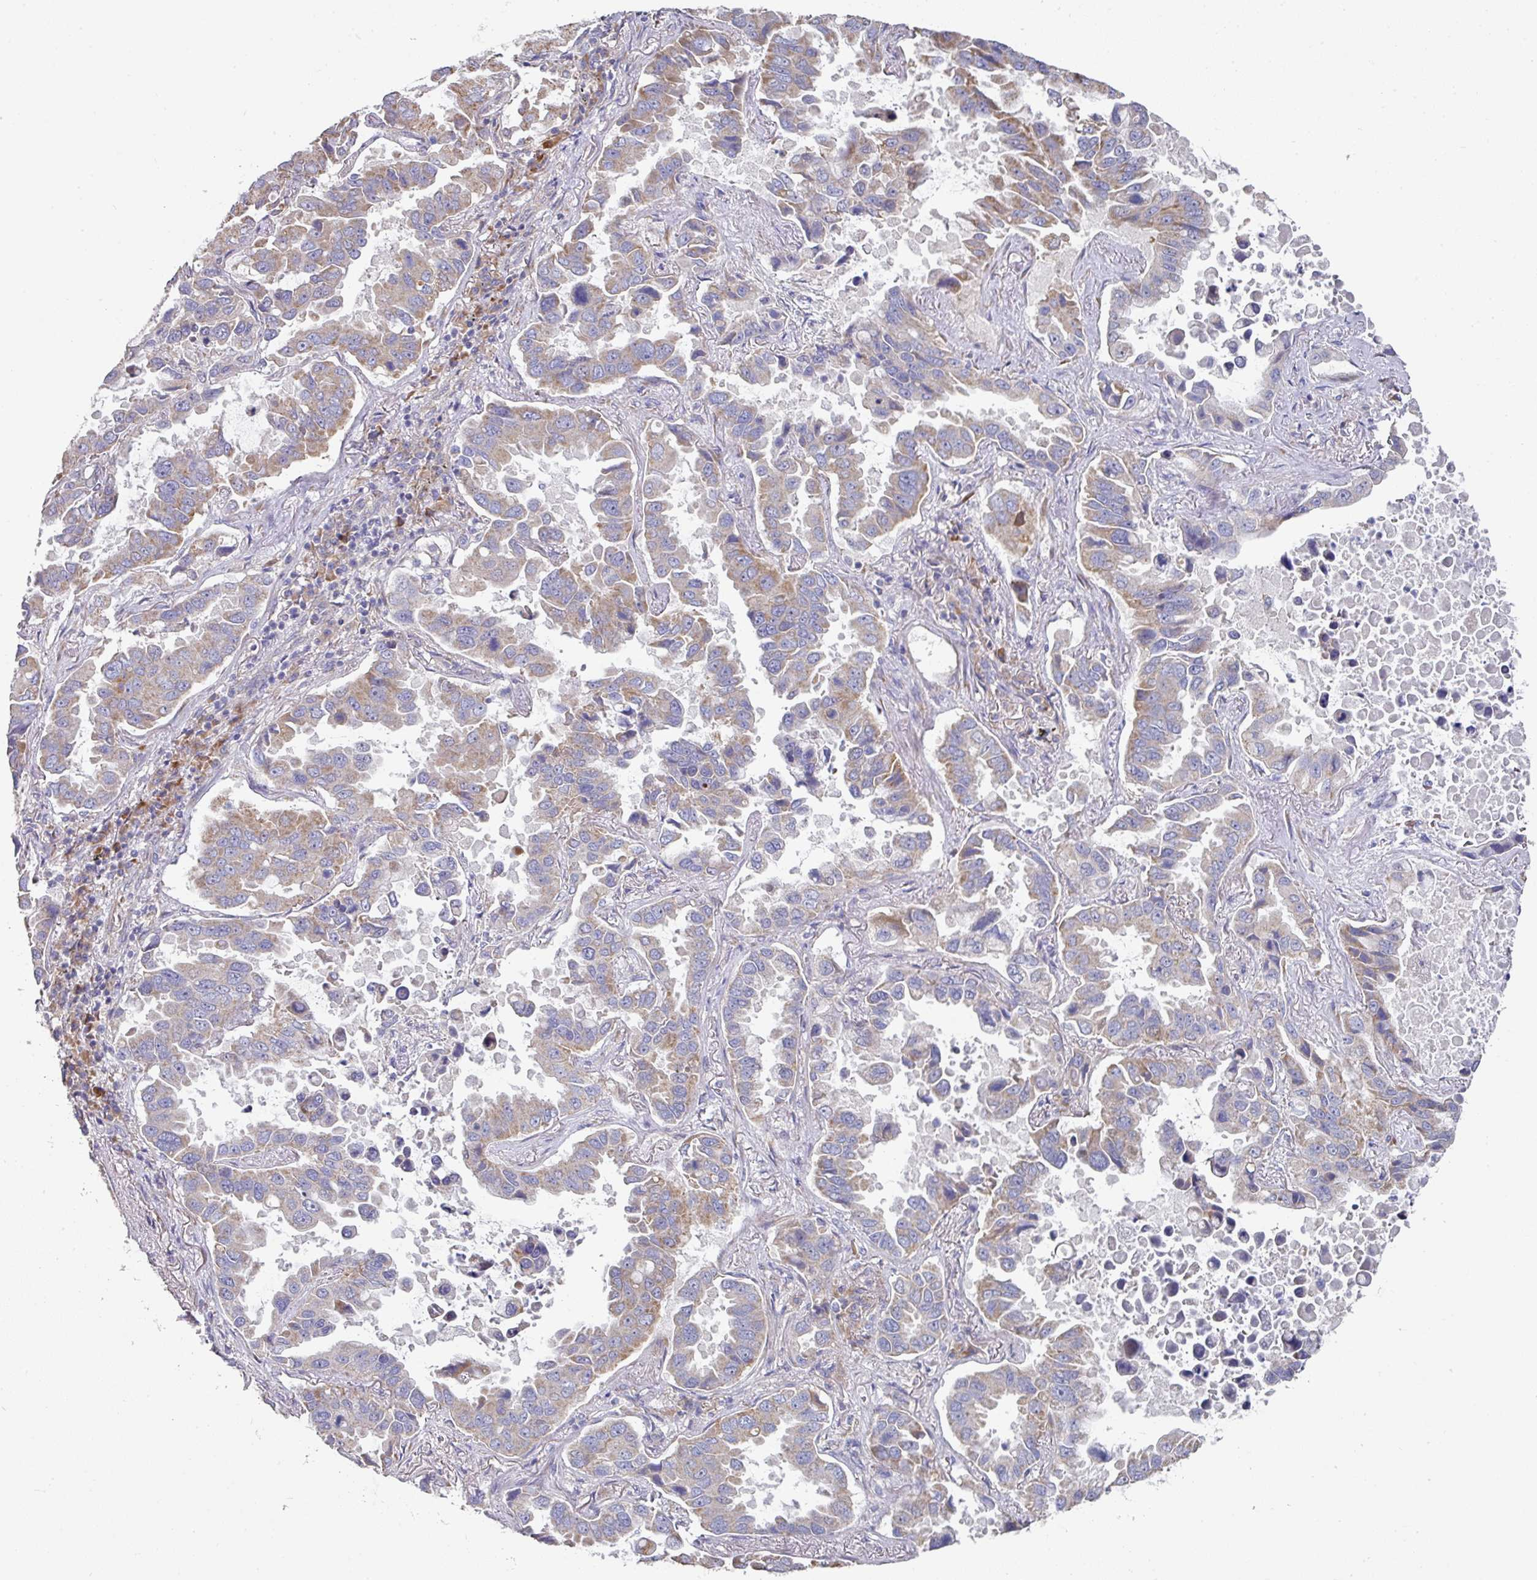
{"staining": {"intensity": "moderate", "quantity": "25%-75%", "location": "cytoplasmic/membranous"}, "tissue": "lung cancer", "cell_type": "Tumor cells", "image_type": "cancer", "snomed": [{"axis": "morphology", "description": "Adenocarcinoma, NOS"}, {"axis": "topography", "description": "Lung"}], "caption": "Tumor cells exhibit medium levels of moderate cytoplasmic/membranous staining in approximately 25%-75% of cells in lung cancer.", "gene": "PYROXD2", "patient": {"sex": "male", "age": 64}}